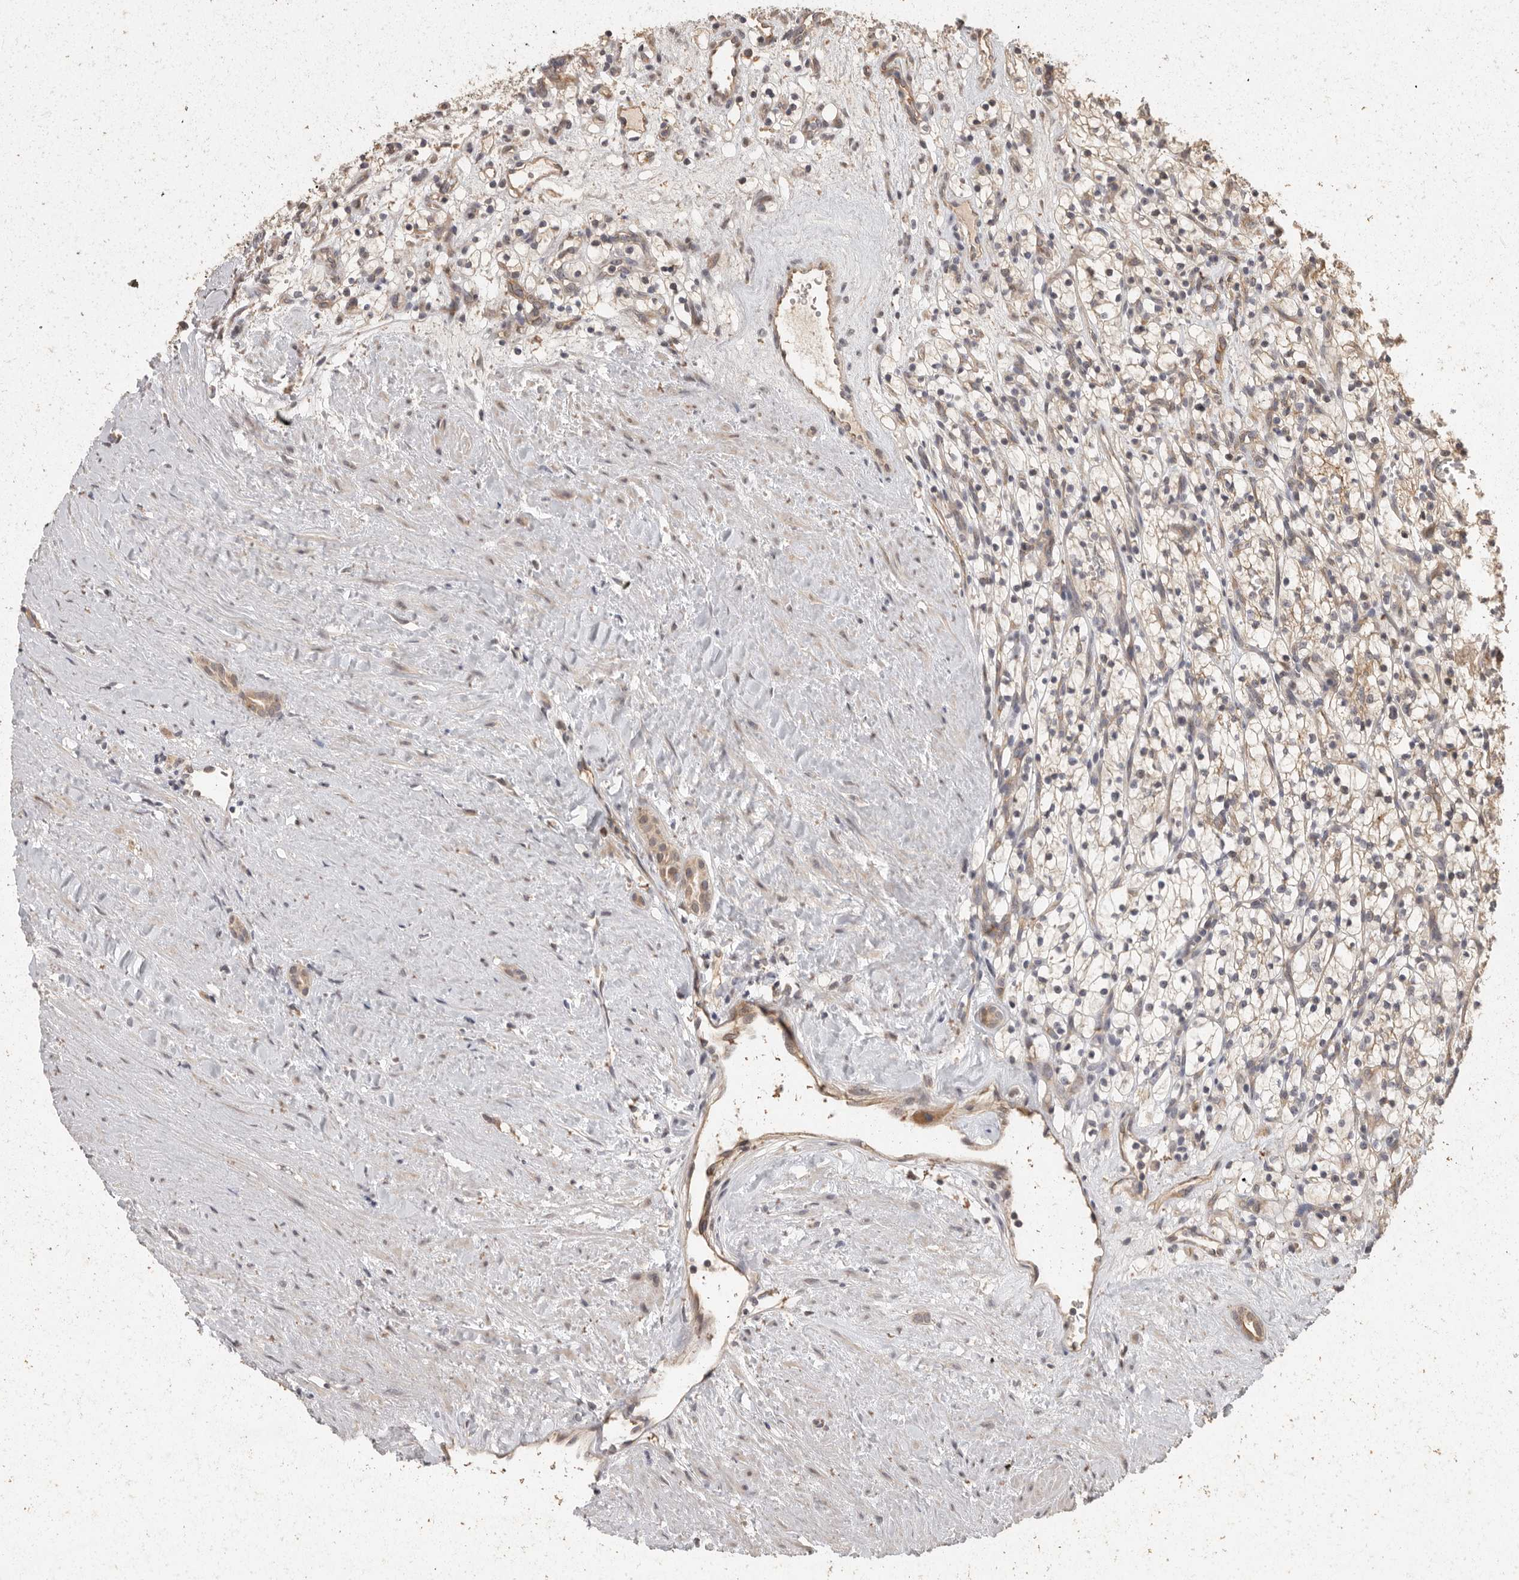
{"staining": {"intensity": "weak", "quantity": "<25%", "location": "cytoplasmic/membranous"}, "tissue": "renal cancer", "cell_type": "Tumor cells", "image_type": "cancer", "snomed": [{"axis": "morphology", "description": "Adenocarcinoma, NOS"}, {"axis": "topography", "description": "Kidney"}], "caption": "IHC photomicrograph of neoplastic tissue: human renal cancer (adenocarcinoma) stained with DAB exhibits no significant protein expression in tumor cells.", "gene": "BAIAP2", "patient": {"sex": "female", "age": 57}}